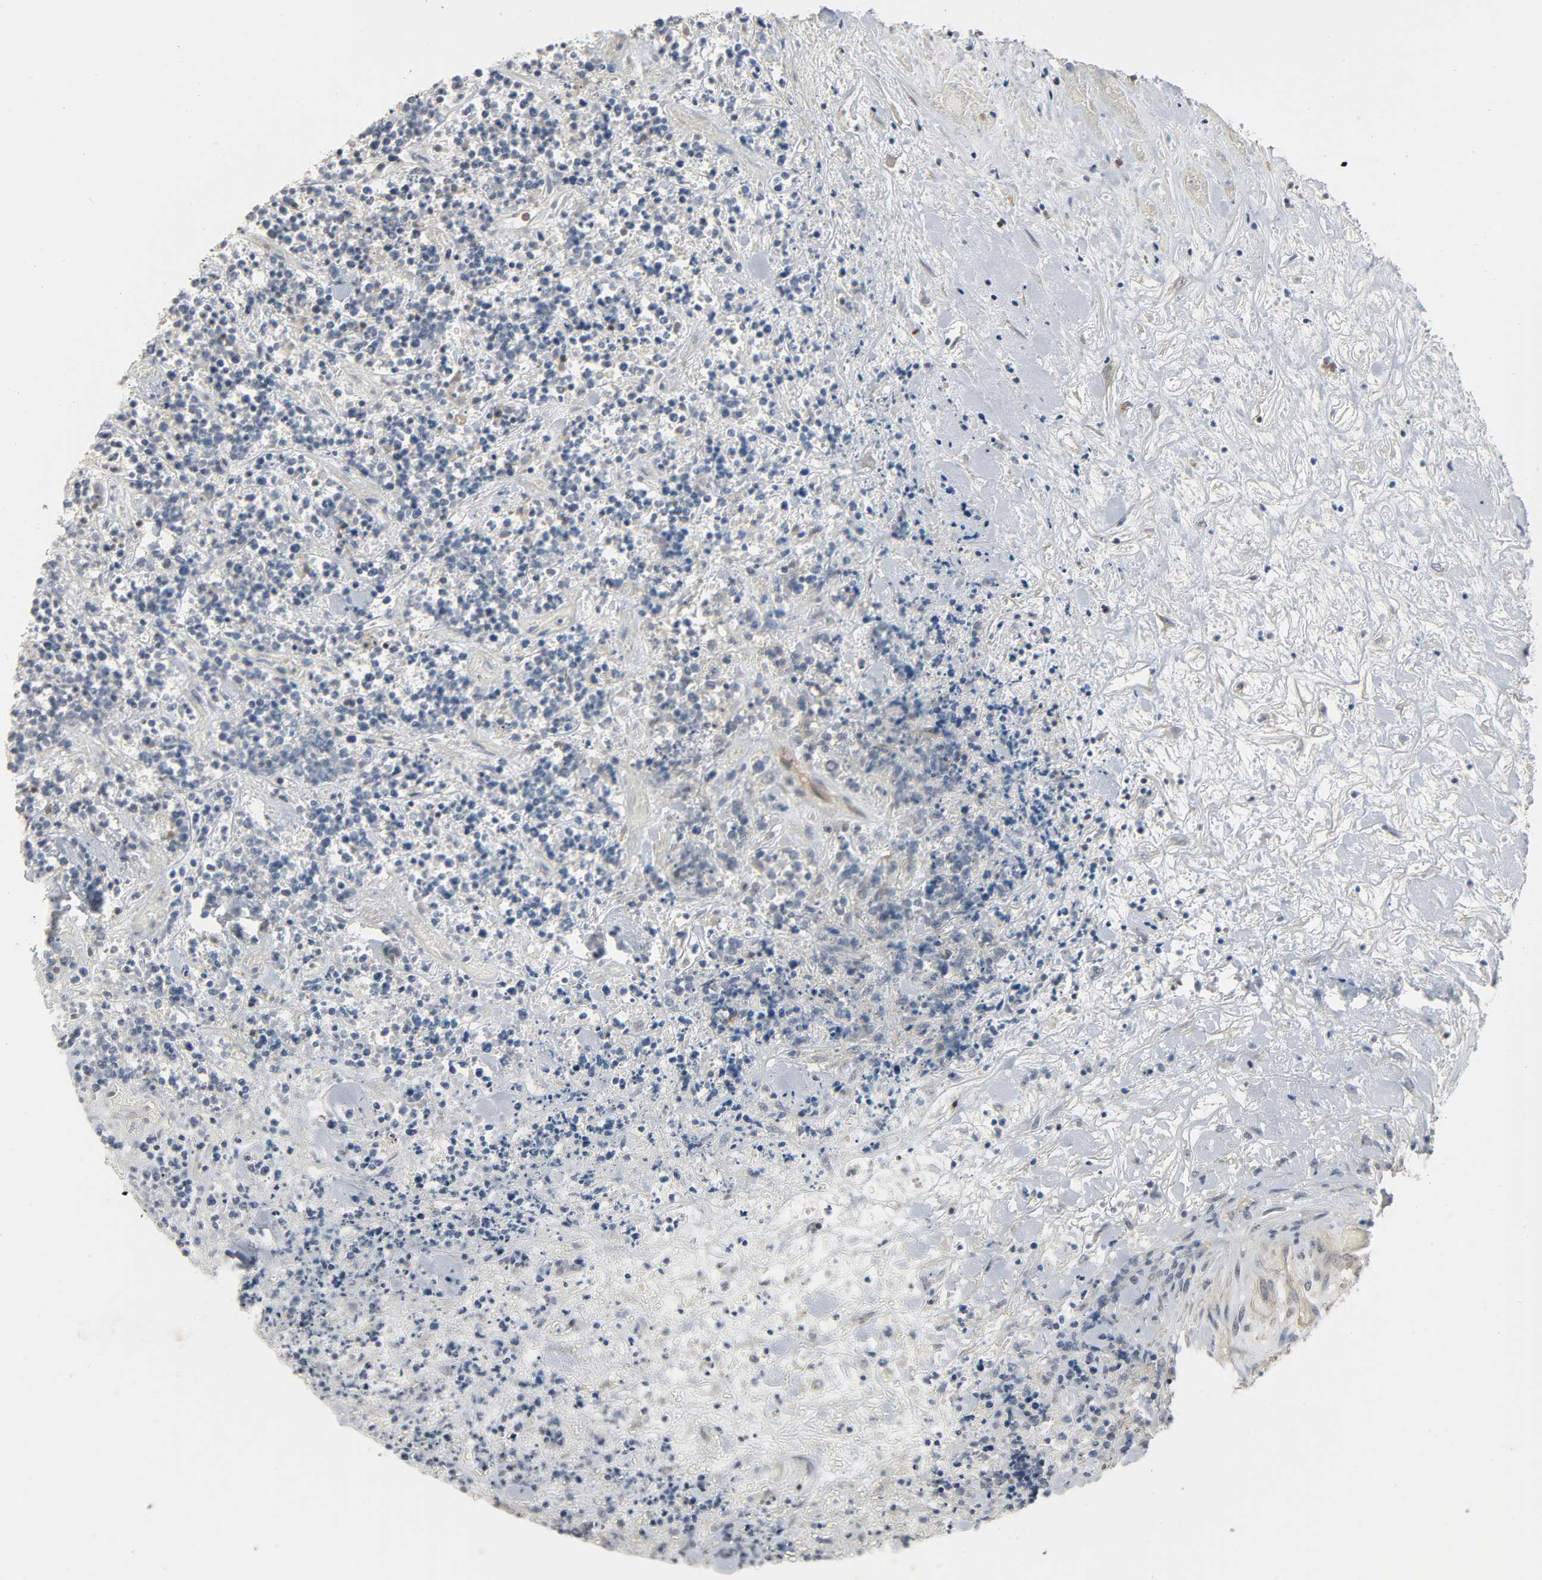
{"staining": {"intensity": "negative", "quantity": "none", "location": "none"}, "tissue": "lymphoma", "cell_type": "Tumor cells", "image_type": "cancer", "snomed": [{"axis": "morphology", "description": "Malignant lymphoma, non-Hodgkin's type, High grade"}, {"axis": "topography", "description": "Soft tissue"}], "caption": "This photomicrograph is of lymphoma stained with immunohistochemistry to label a protein in brown with the nuclei are counter-stained blue. There is no expression in tumor cells.", "gene": "CD4", "patient": {"sex": "male", "age": 18}}